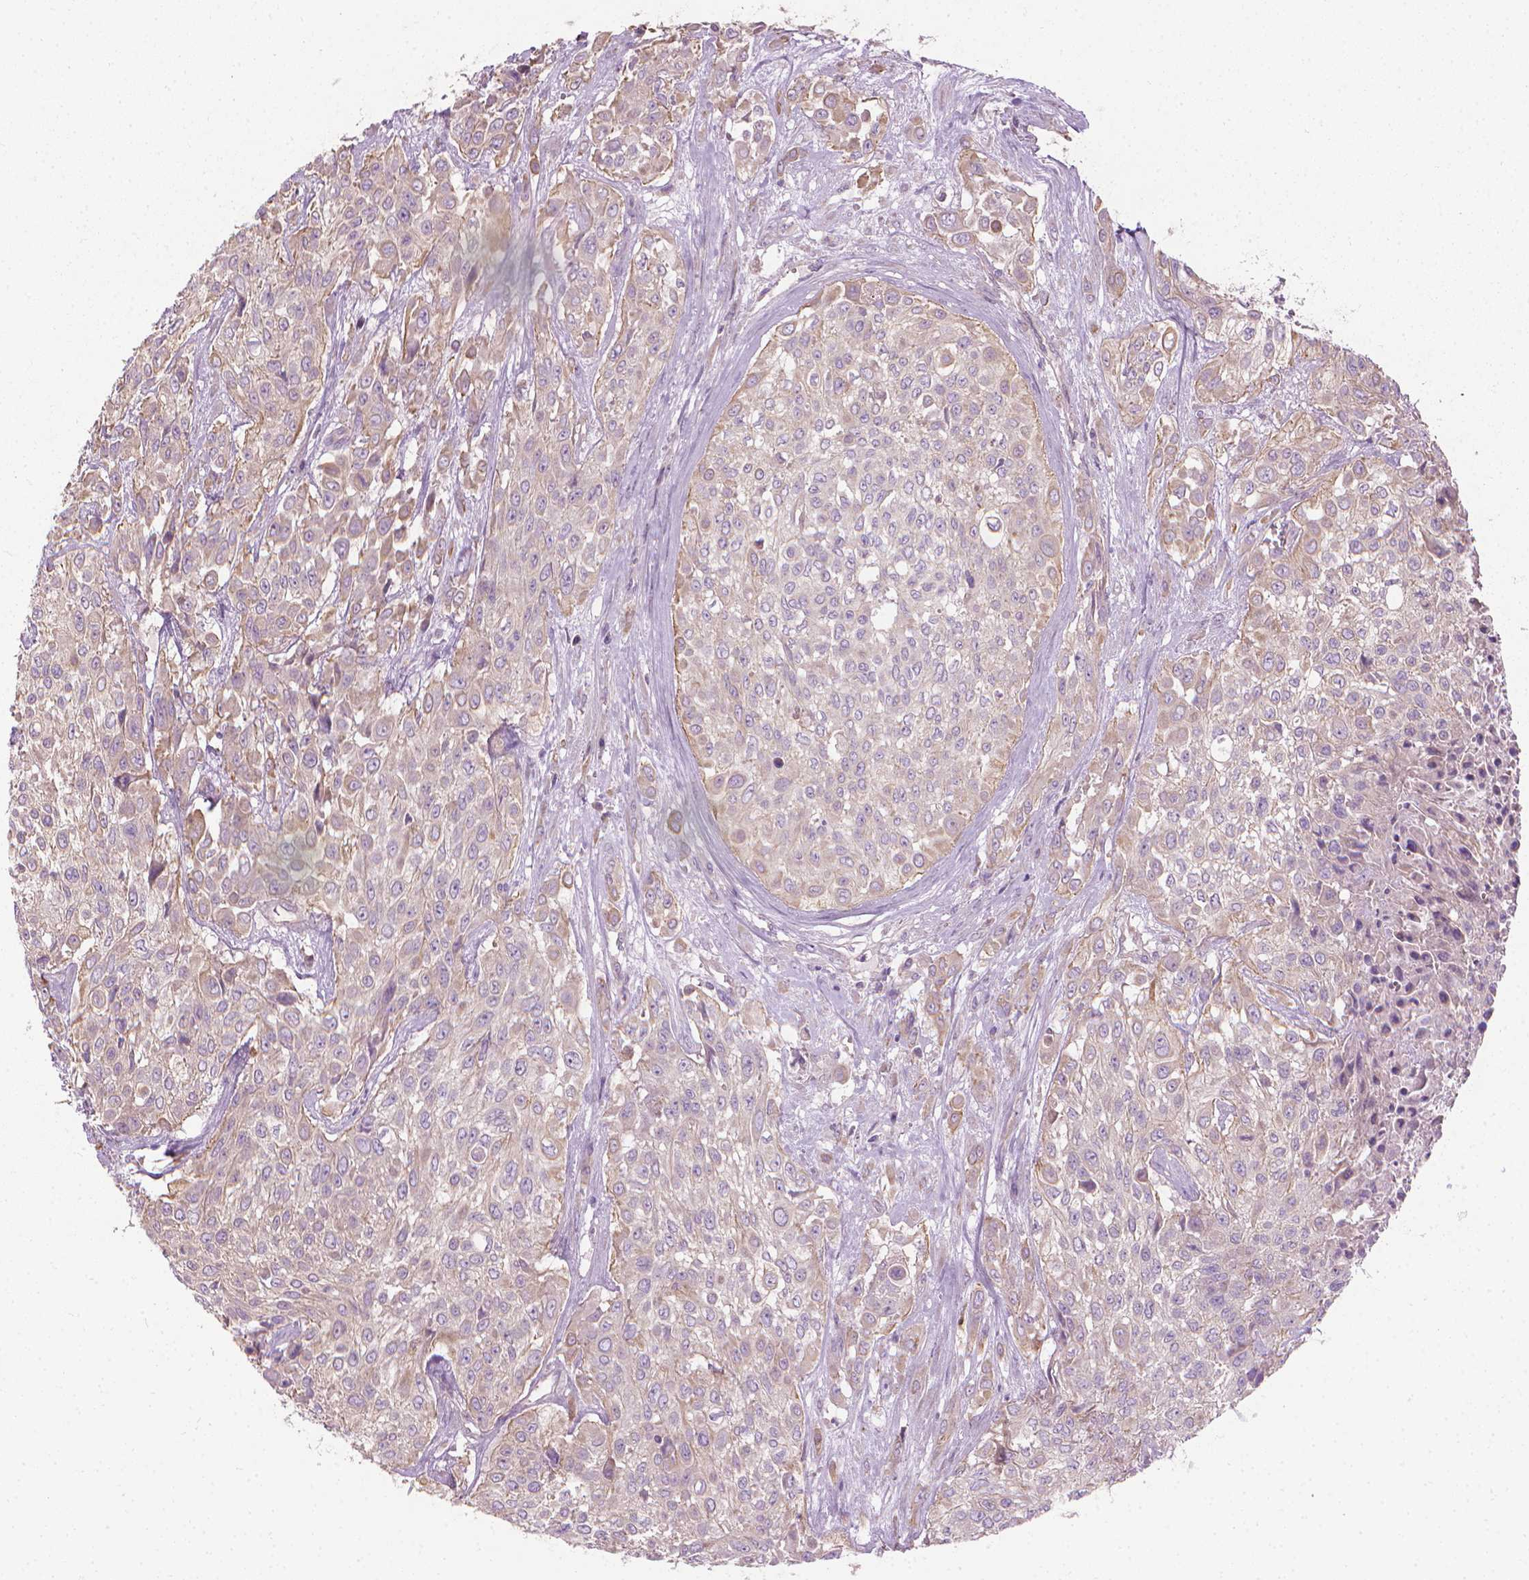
{"staining": {"intensity": "weak", "quantity": "<25%", "location": "cytoplasmic/membranous"}, "tissue": "urothelial cancer", "cell_type": "Tumor cells", "image_type": "cancer", "snomed": [{"axis": "morphology", "description": "Urothelial carcinoma, High grade"}, {"axis": "topography", "description": "Urinary bladder"}], "caption": "There is no significant positivity in tumor cells of high-grade urothelial carcinoma. (DAB immunohistochemistry, high magnification).", "gene": "RIIAD1", "patient": {"sex": "male", "age": 57}}